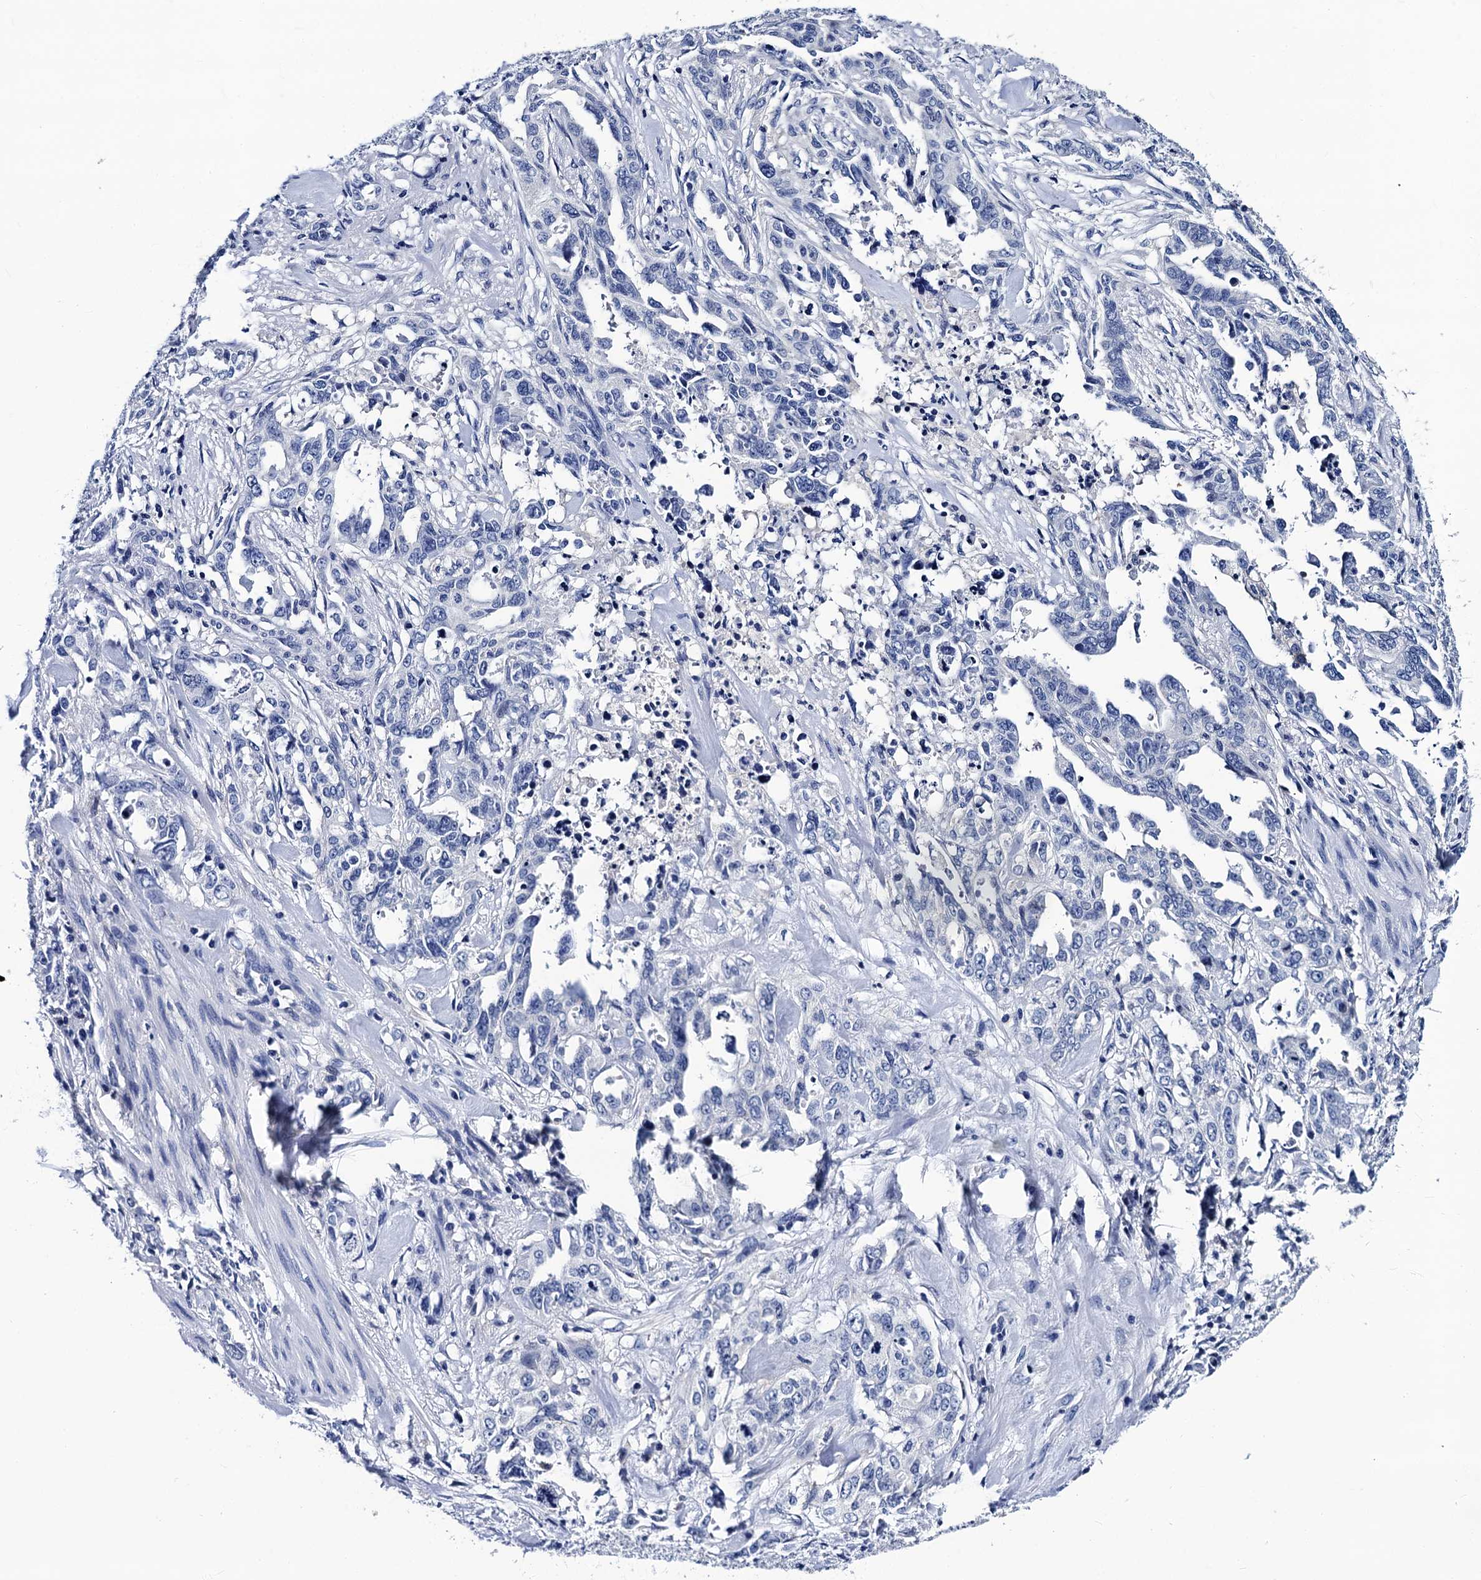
{"staining": {"intensity": "negative", "quantity": "none", "location": "none"}, "tissue": "endometrial cancer", "cell_type": "Tumor cells", "image_type": "cancer", "snomed": [{"axis": "morphology", "description": "Adenocarcinoma, NOS"}, {"axis": "topography", "description": "Endometrium"}], "caption": "Protein analysis of endometrial cancer shows no significant positivity in tumor cells.", "gene": "LRRC30", "patient": {"sex": "female", "age": 65}}